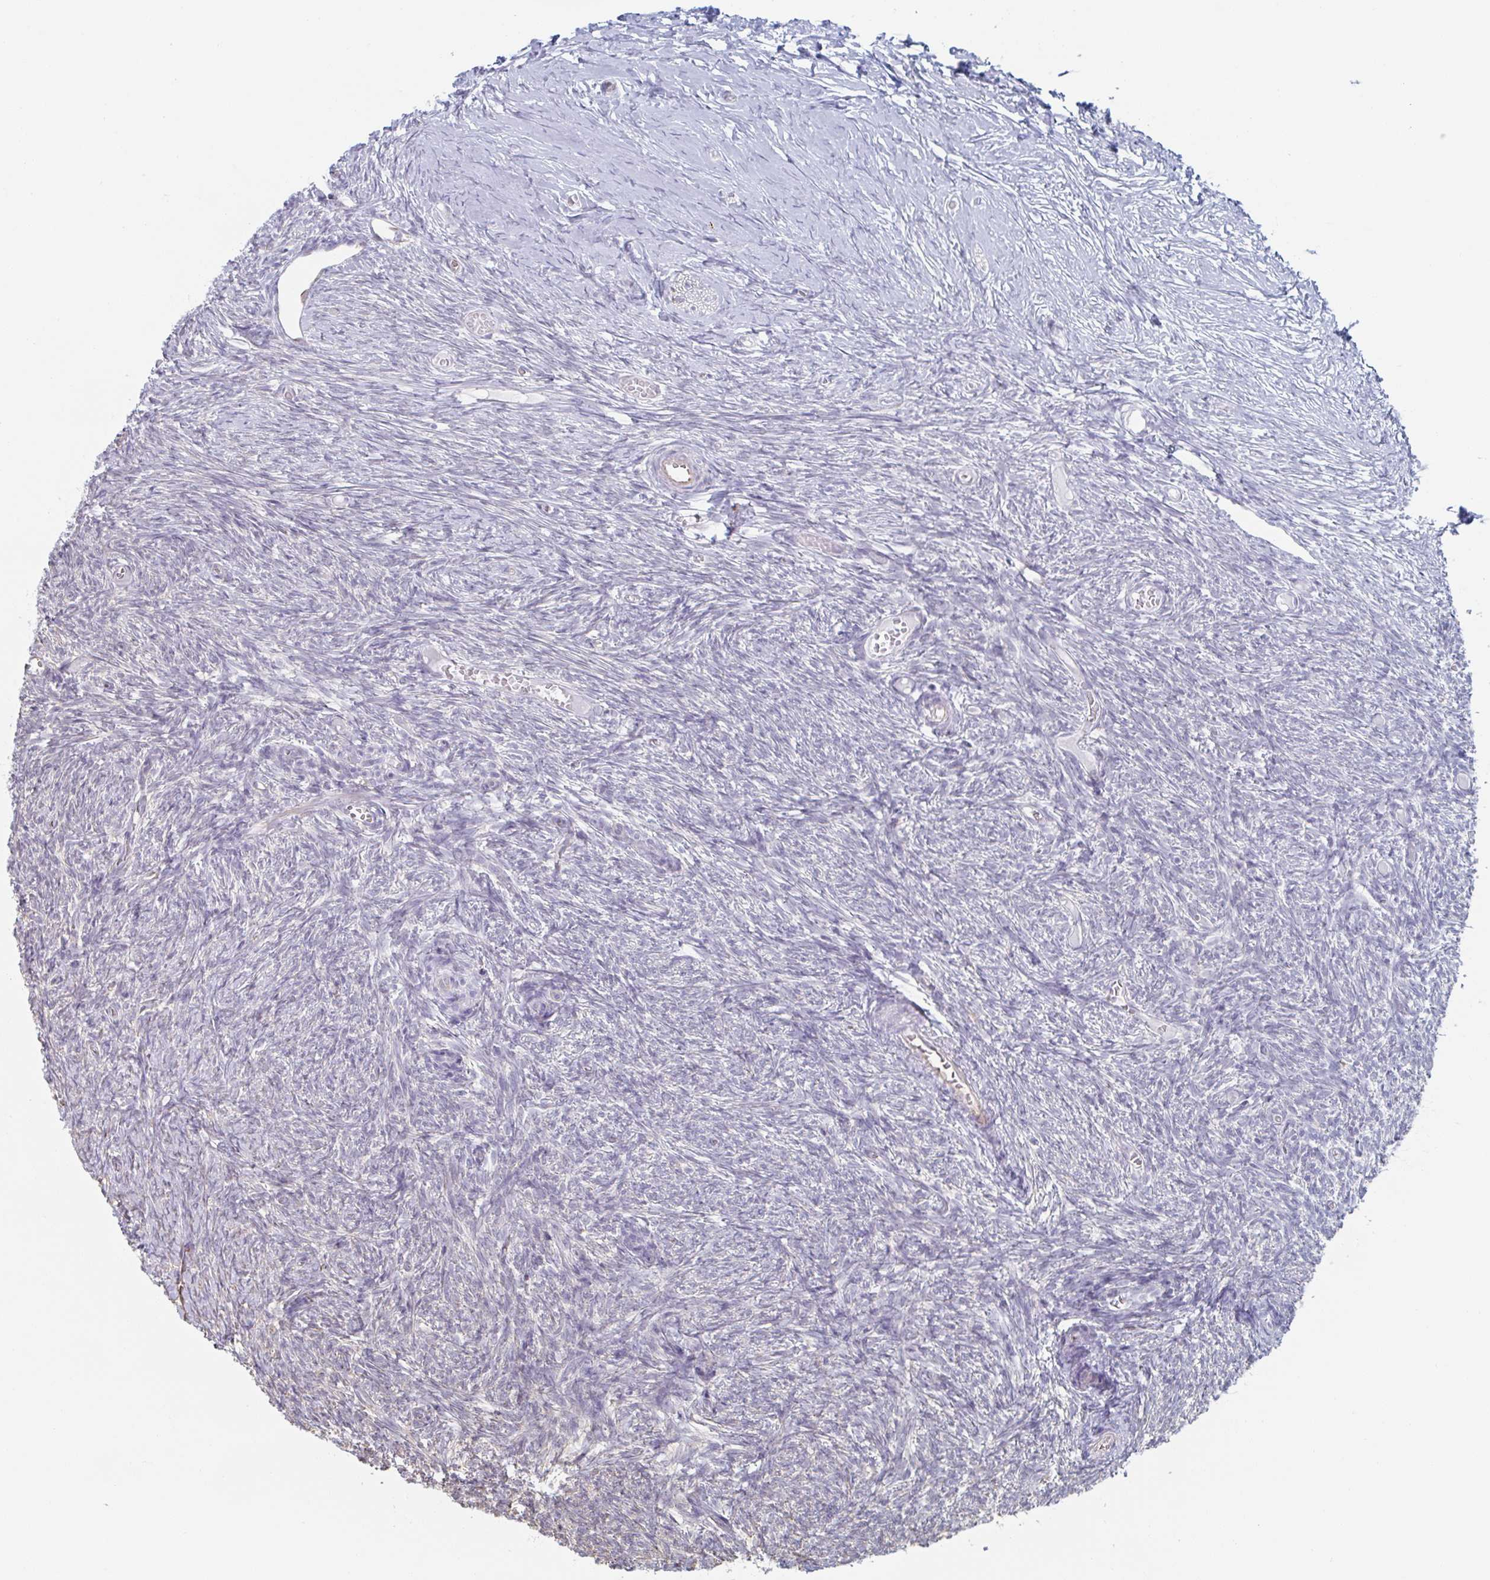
{"staining": {"intensity": "negative", "quantity": "none", "location": "none"}, "tissue": "ovary", "cell_type": "Ovarian stroma cells", "image_type": "normal", "snomed": [{"axis": "morphology", "description": "Normal tissue, NOS"}, {"axis": "topography", "description": "Ovary"}], "caption": "The image shows no significant expression in ovarian stroma cells of ovary. (Stains: DAB (3,3'-diaminobenzidine) immunohistochemistry (IHC) with hematoxylin counter stain, Microscopy: brightfield microscopy at high magnification).", "gene": "RAB5IF", "patient": {"sex": "female", "age": 39}}